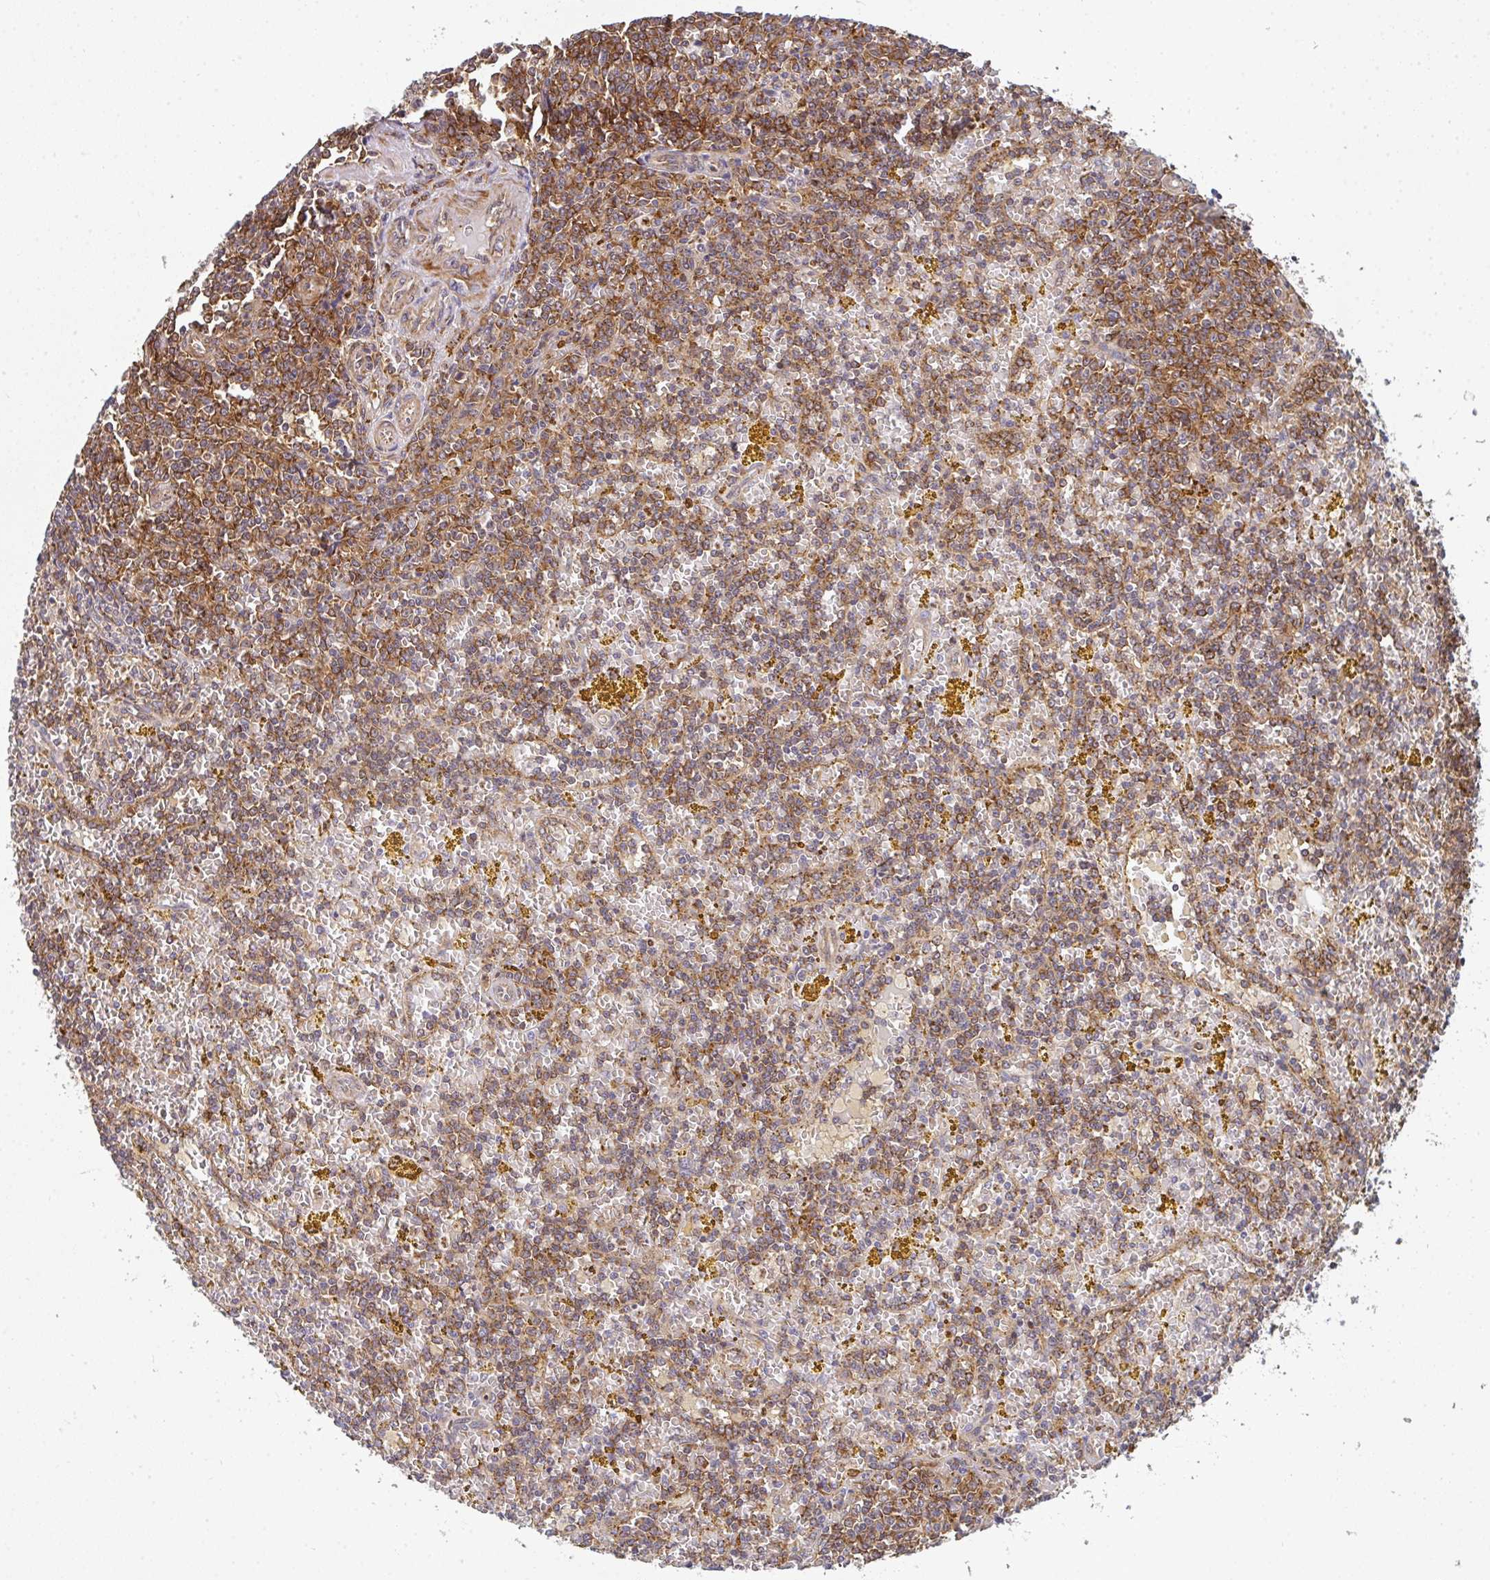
{"staining": {"intensity": "moderate", "quantity": ">75%", "location": "cytoplasmic/membranous"}, "tissue": "lymphoma", "cell_type": "Tumor cells", "image_type": "cancer", "snomed": [{"axis": "morphology", "description": "Malignant lymphoma, non-Hodgkin's type, Low grade"}, {"axis": "topography", "description": "Spleen"}, {"axis": "topography", "description": "Lymph node"}], "caption": "Brown immunohistochemical staining in human lymphoma displays moderate cytoplasmic/membranous expression in approximately >75% of tumor cells. (DAB = brown stain, brightfield microscopy at high magnification).", "gene": "SIMC1", "patient": {"sex": "female", "age": 66}}